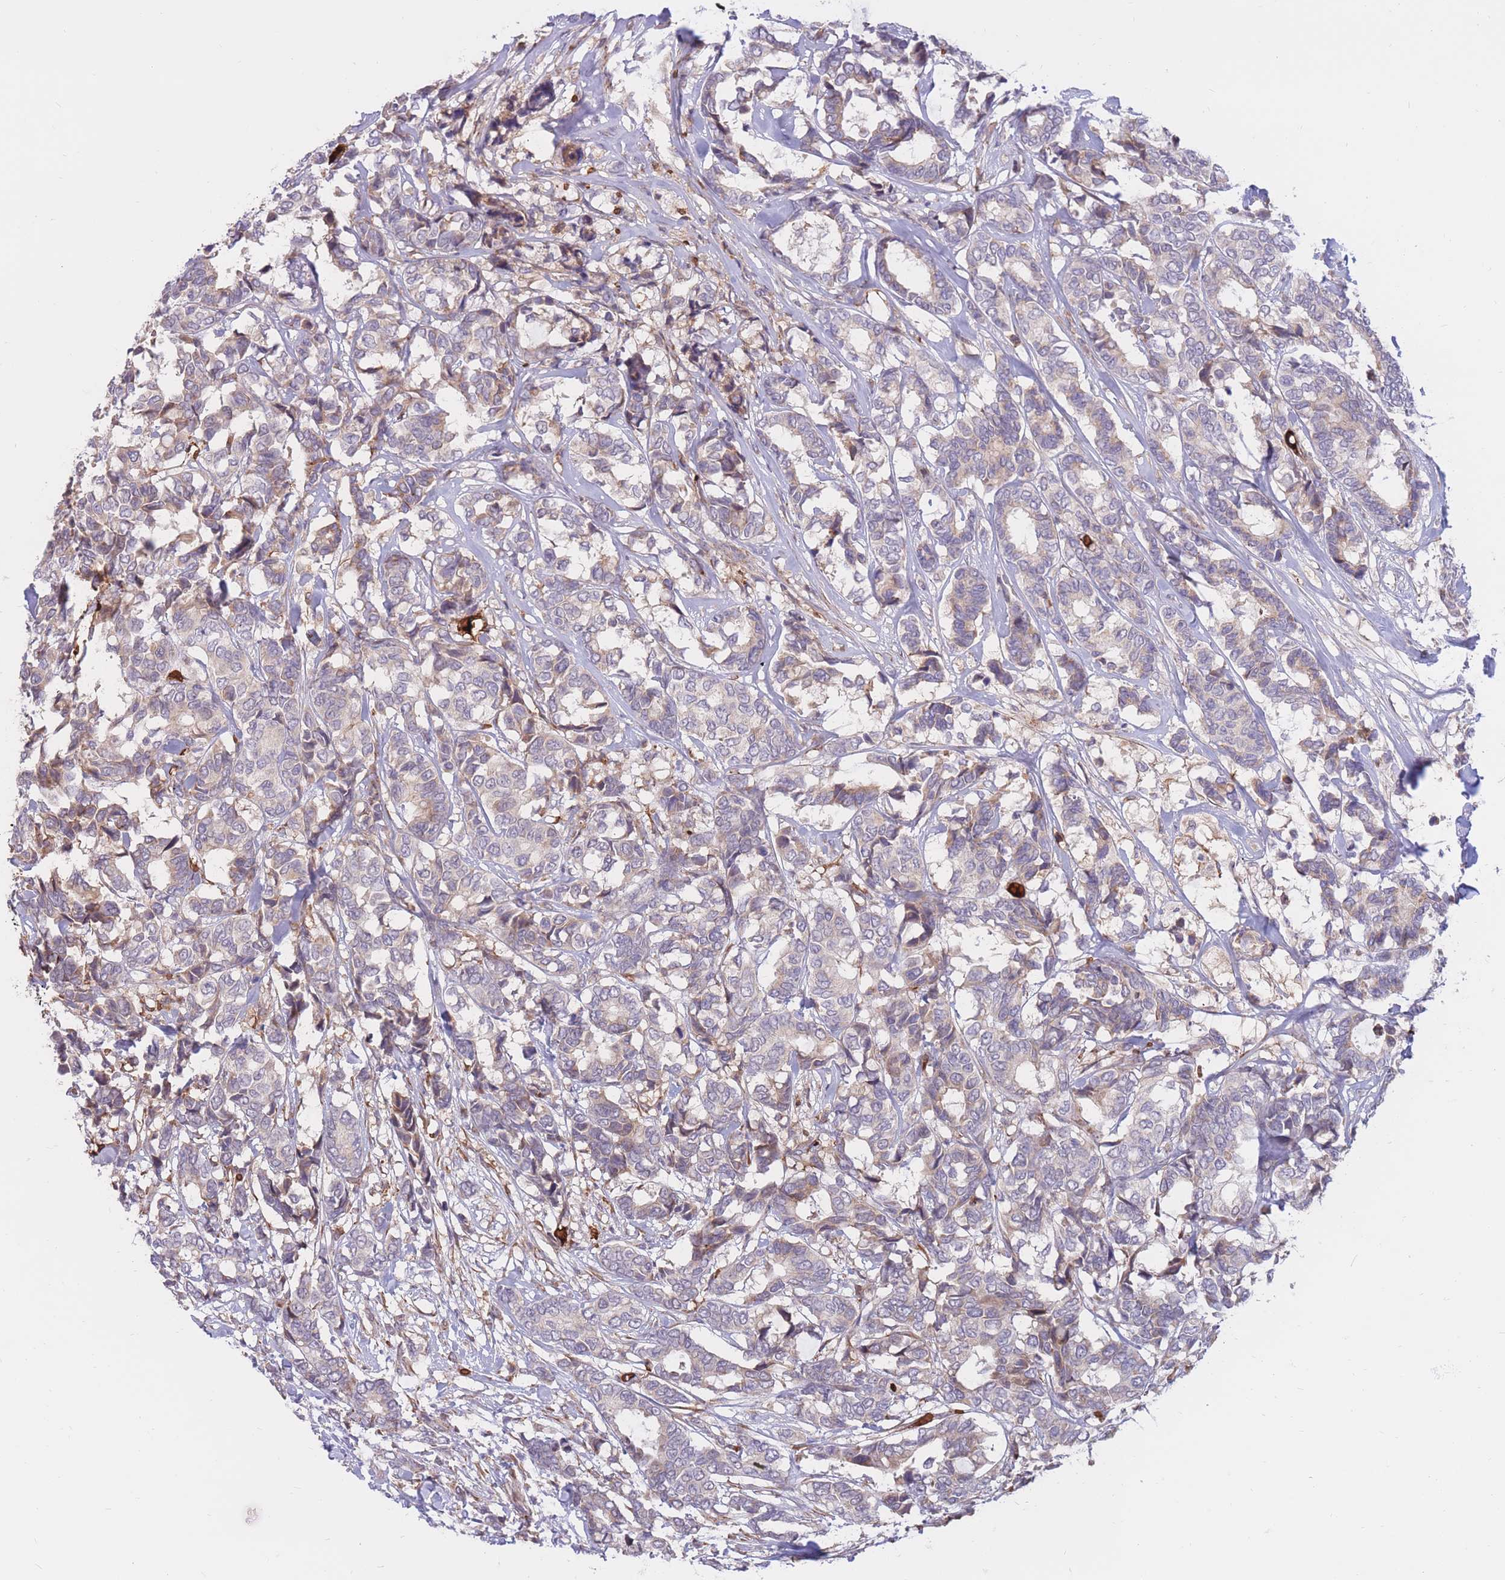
{"staining": {"intensity": "weak", "quantity": "<25%", "location": "cytoplasmic/membranous"}, "tissue": "breast cancer", "cell_type": "Tumor cells", "image_type": "cancer", "snomed": [{"axis": "morphology", "description": "Duct carcinoma"}, {"axis": "topography", "description": "Breast"}], "caption": "High magnification brightfield microscopy of breast cancer stained with DAB (brown) and counterstained with hematoxylin (blue): tumor cells show no significant staining. (Stains: DAB immunohistochemistry with hematoxylin counter stain, Microscopy: brightfield microscopy at high magnification).", "gene": "ATP10D", "patient": {"sex": "female", "age": 87}}